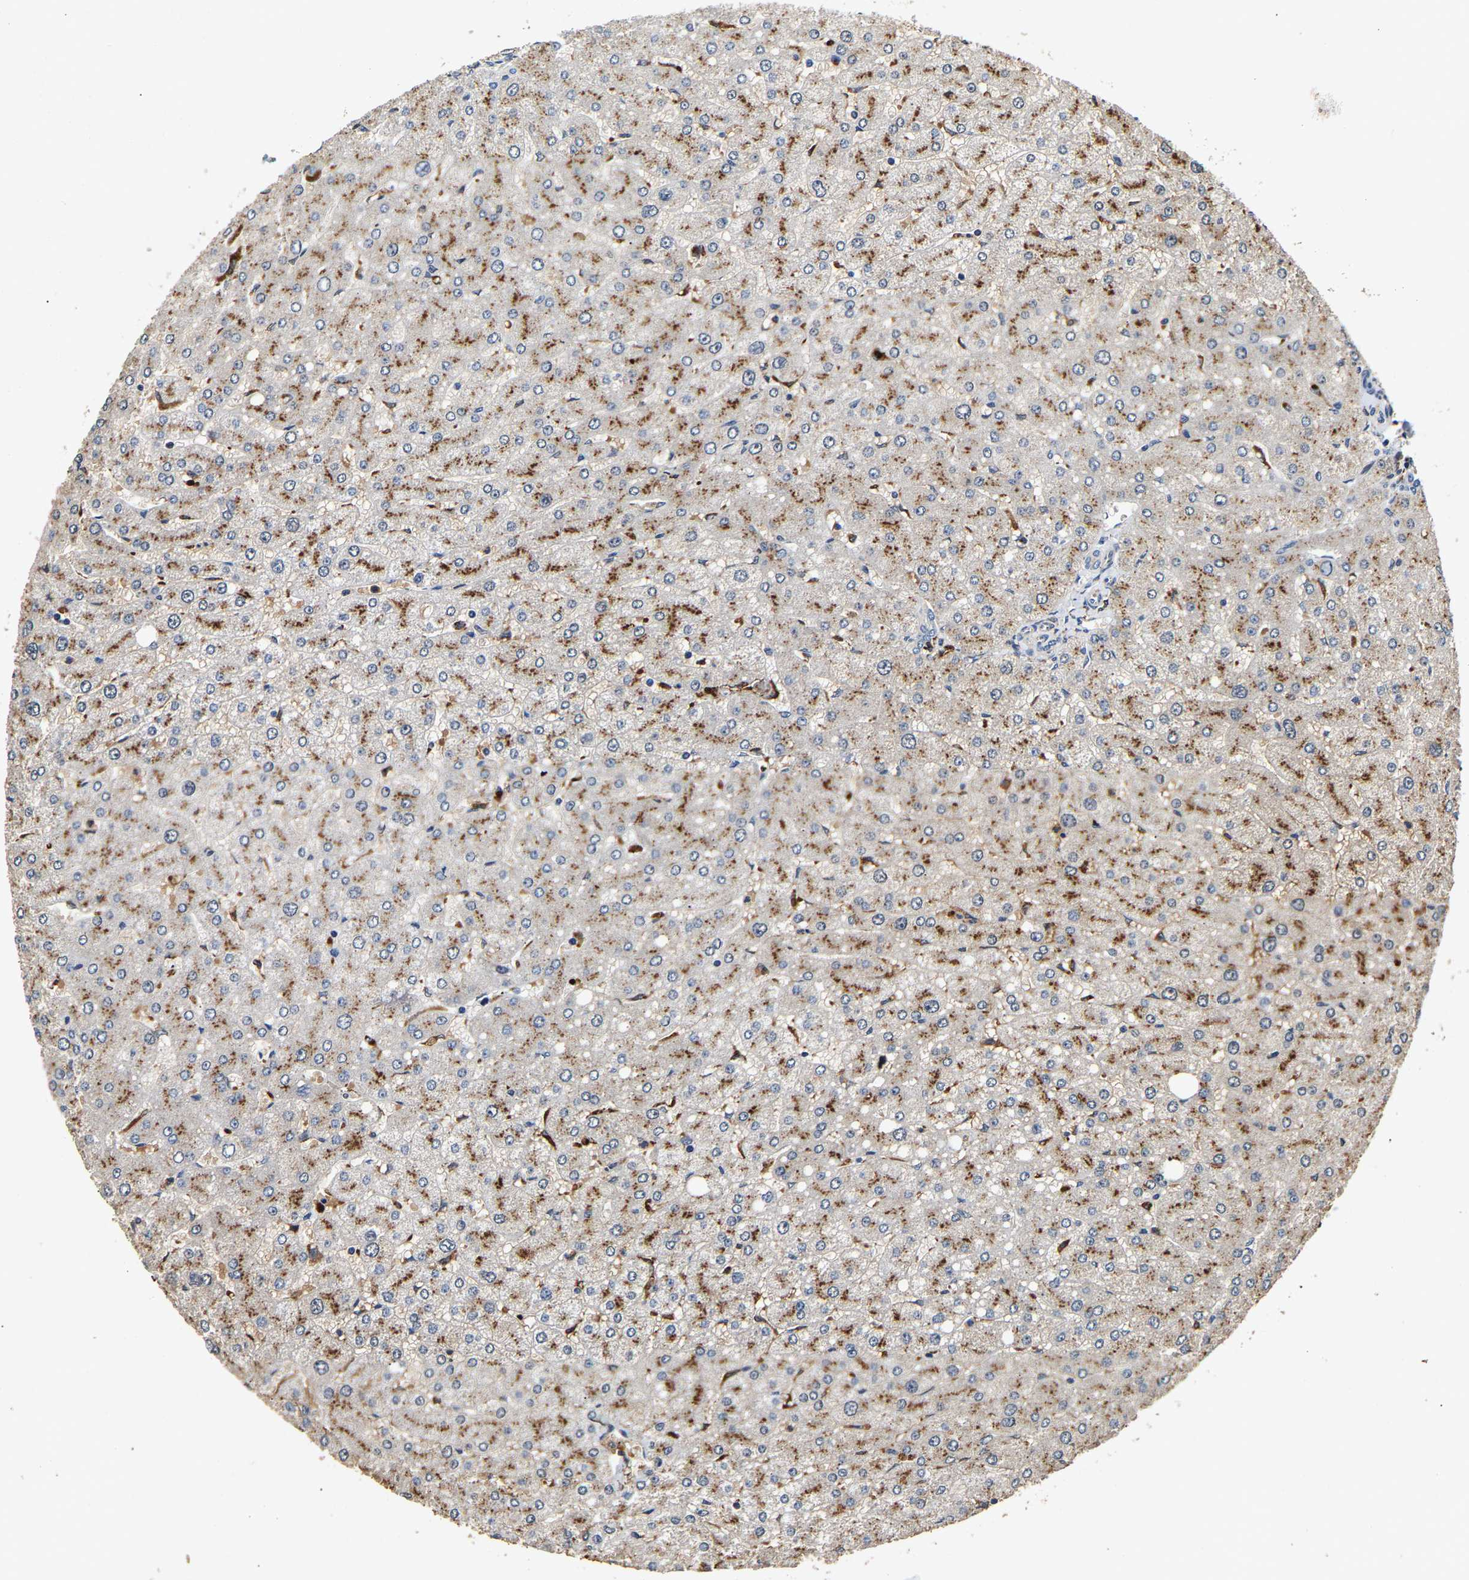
{"staining": {"intensity": "weak", "quantity": "25%-75%", "location": "cytoplasmic/membranous"}, "tissue": "liver", "cell_type": "Cholangiocytes", "image_type": "normal", "snomed": [{"axis": "morphology", "description": "Normal tissue, NOS"}, {"axis": "topography", "description": "Liver"}], "caption": "Liver stained with immunohistochemistry exhibits weak cytoplasmic/membranous expression in approximately 25%-75% of cholangiocytes. Nuclei are stained in blue.", "gene": "SMU1", "patient": {"sex": "male", "age": 55}}